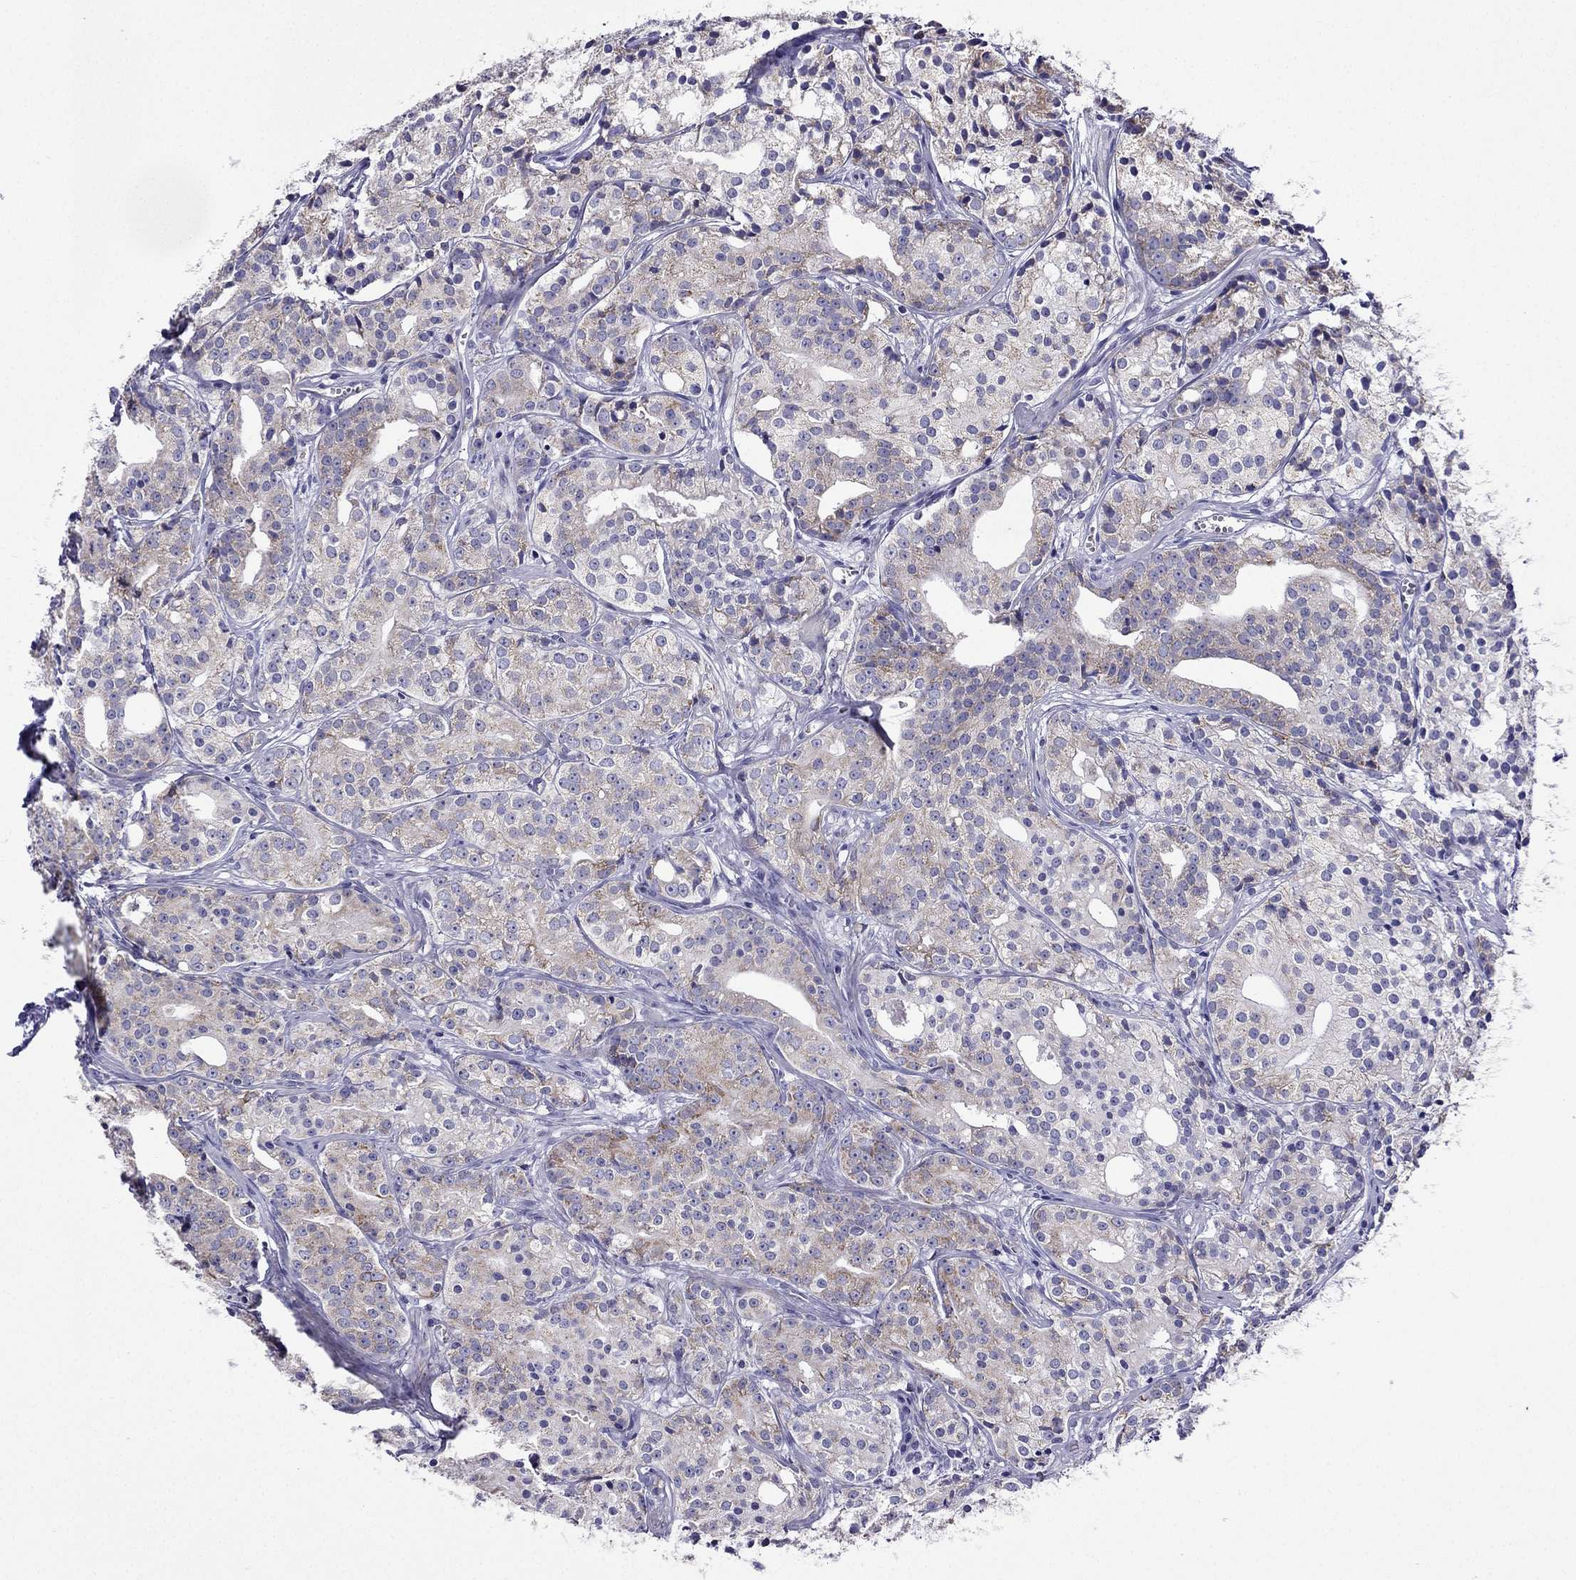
{"staining": {"intensity": "moderate", "quantity": "<25%", "location": "cytoplasmic/membranous"}, "tissue": "prostate cancer", "cell_type": "Tumor cells", "image_type": "cancer", "snomed": [{"axis": "morphology", "description": "Adenocarcinoma, Medium grade"}, {"axis": "topography", "description": "Prostate"}], "caption": "Adenocarcinoma (medium-grade) (prostate) tissue demonstrates moderate cytoplasmic/membranous staining in approximately <25% of tumor cells, visualized by immunohistochemistry.", "gene": "KIF5A", "patient": {"sex": "male", "age": 74}}